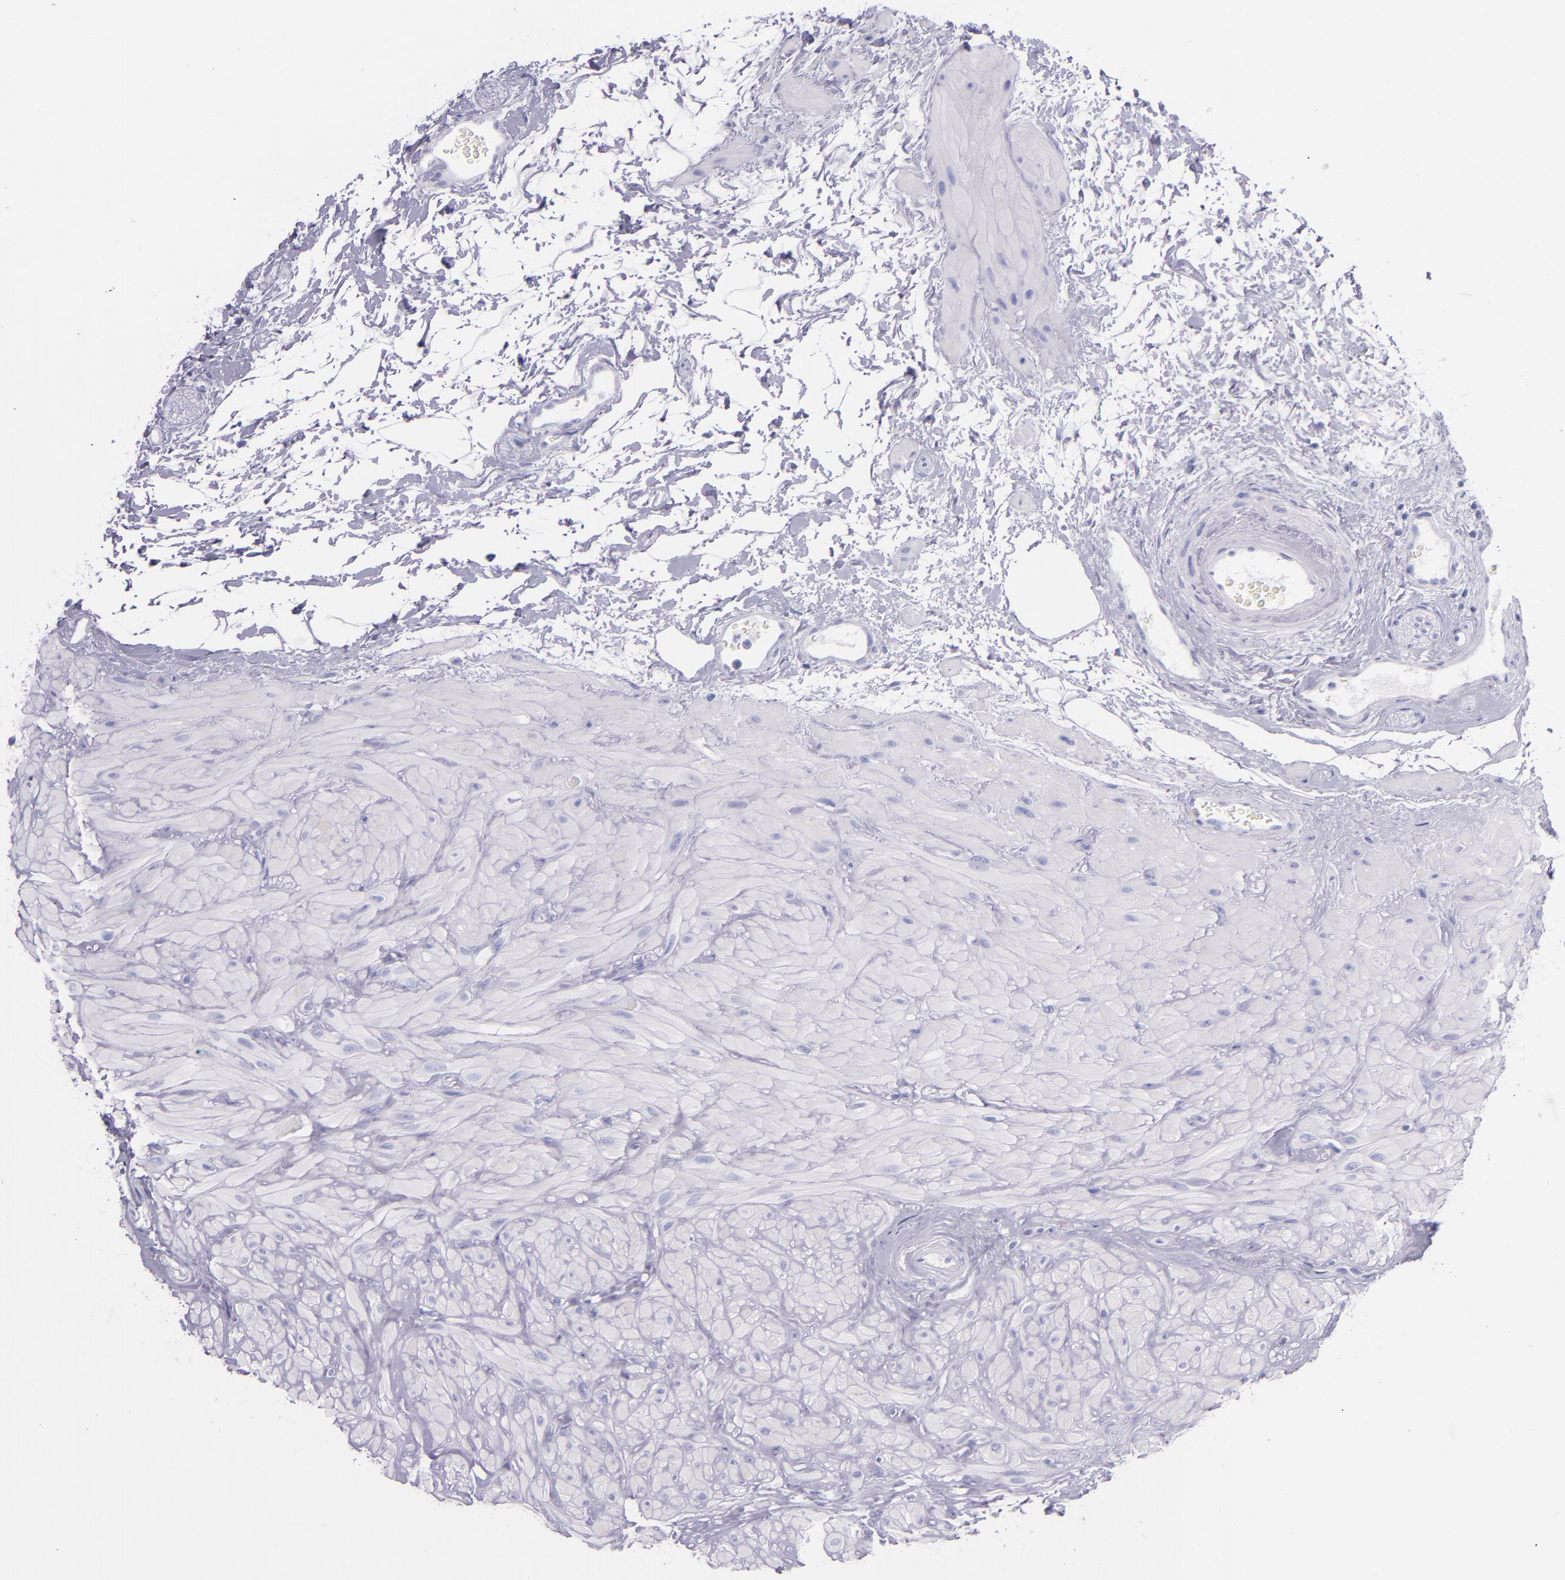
{"staining": {"intensity": "negative", "quantity": "none", "location": "none"}, "tissue": "seminal vesicle", "cell_type": "Glandular cells", "image_type": "normal", "snomed": [{"axis": "morphology", "description": "Normal tissue, NOS"}, {"axis": "topography", "description": "Seminal veicle"}], "caption": "Image shows no significant protein expression in glandular cells of benign seminal vesicle. (DAB (3,3'-diaminobenzidine) IHC, high magnification).", "gene": "SFTPB", "patient": {"sex": "male", "age": 63}}